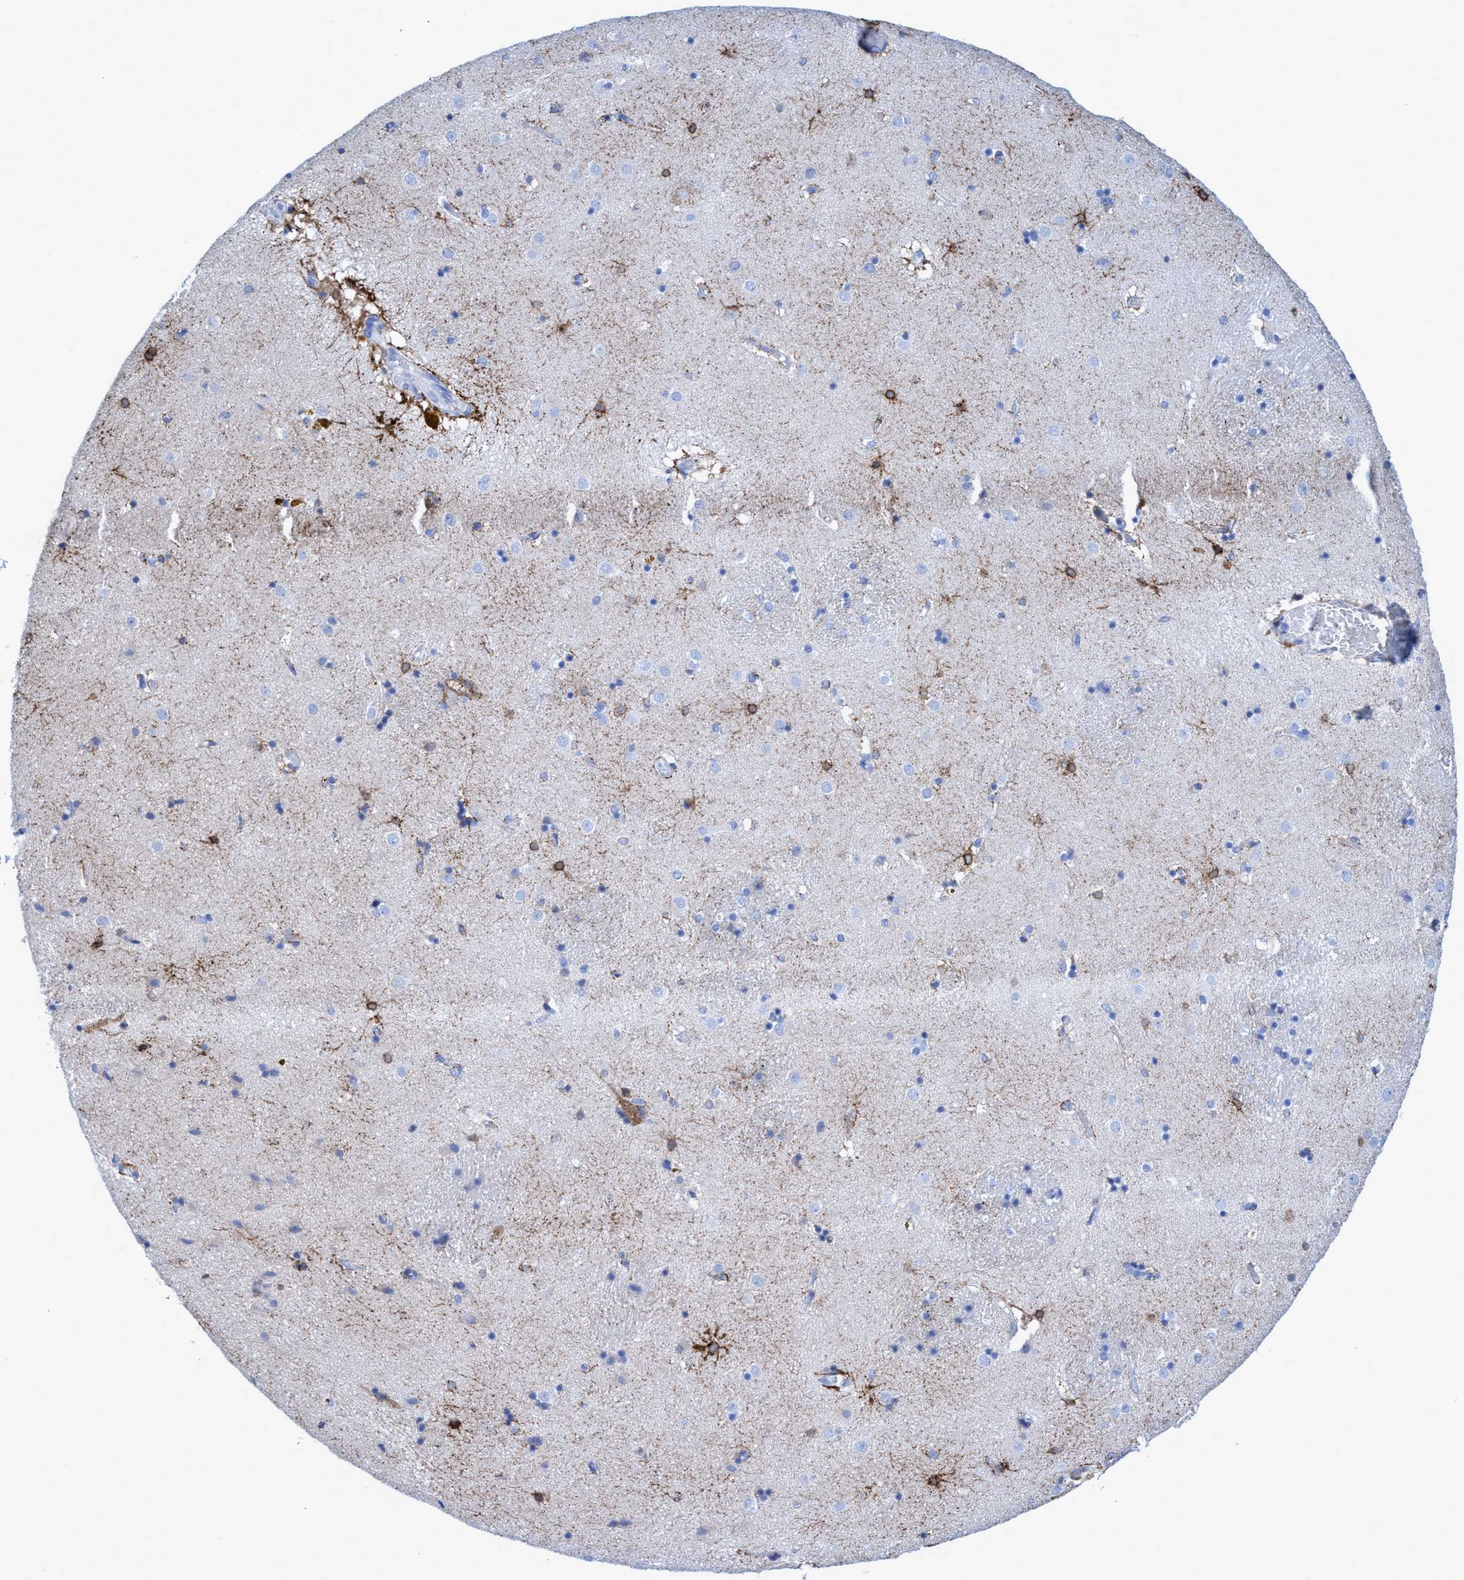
{"staining": {"intensity": "strong", "quantity": "<25%", "location": "cytoplasmic/membranous"}, "tissue": "caudate", "cell_type": "Glial cells", "image_type": "normal", "snomed": [{"axis": "morphology", "description": "Normal tissue, NOS"}, {"axis": "topography", "description": "Lateral ventricle wall"}], "caption": "A medium amount of strong cytoplasmic/membranous positivity is present in about <25% of glial cells in unremarkable caudate. (brown staining indicates protein expression, while blue staining denotes nuclei).", "gene": "PLPPR1", "patient": {"sex": "male", "age": 70}}